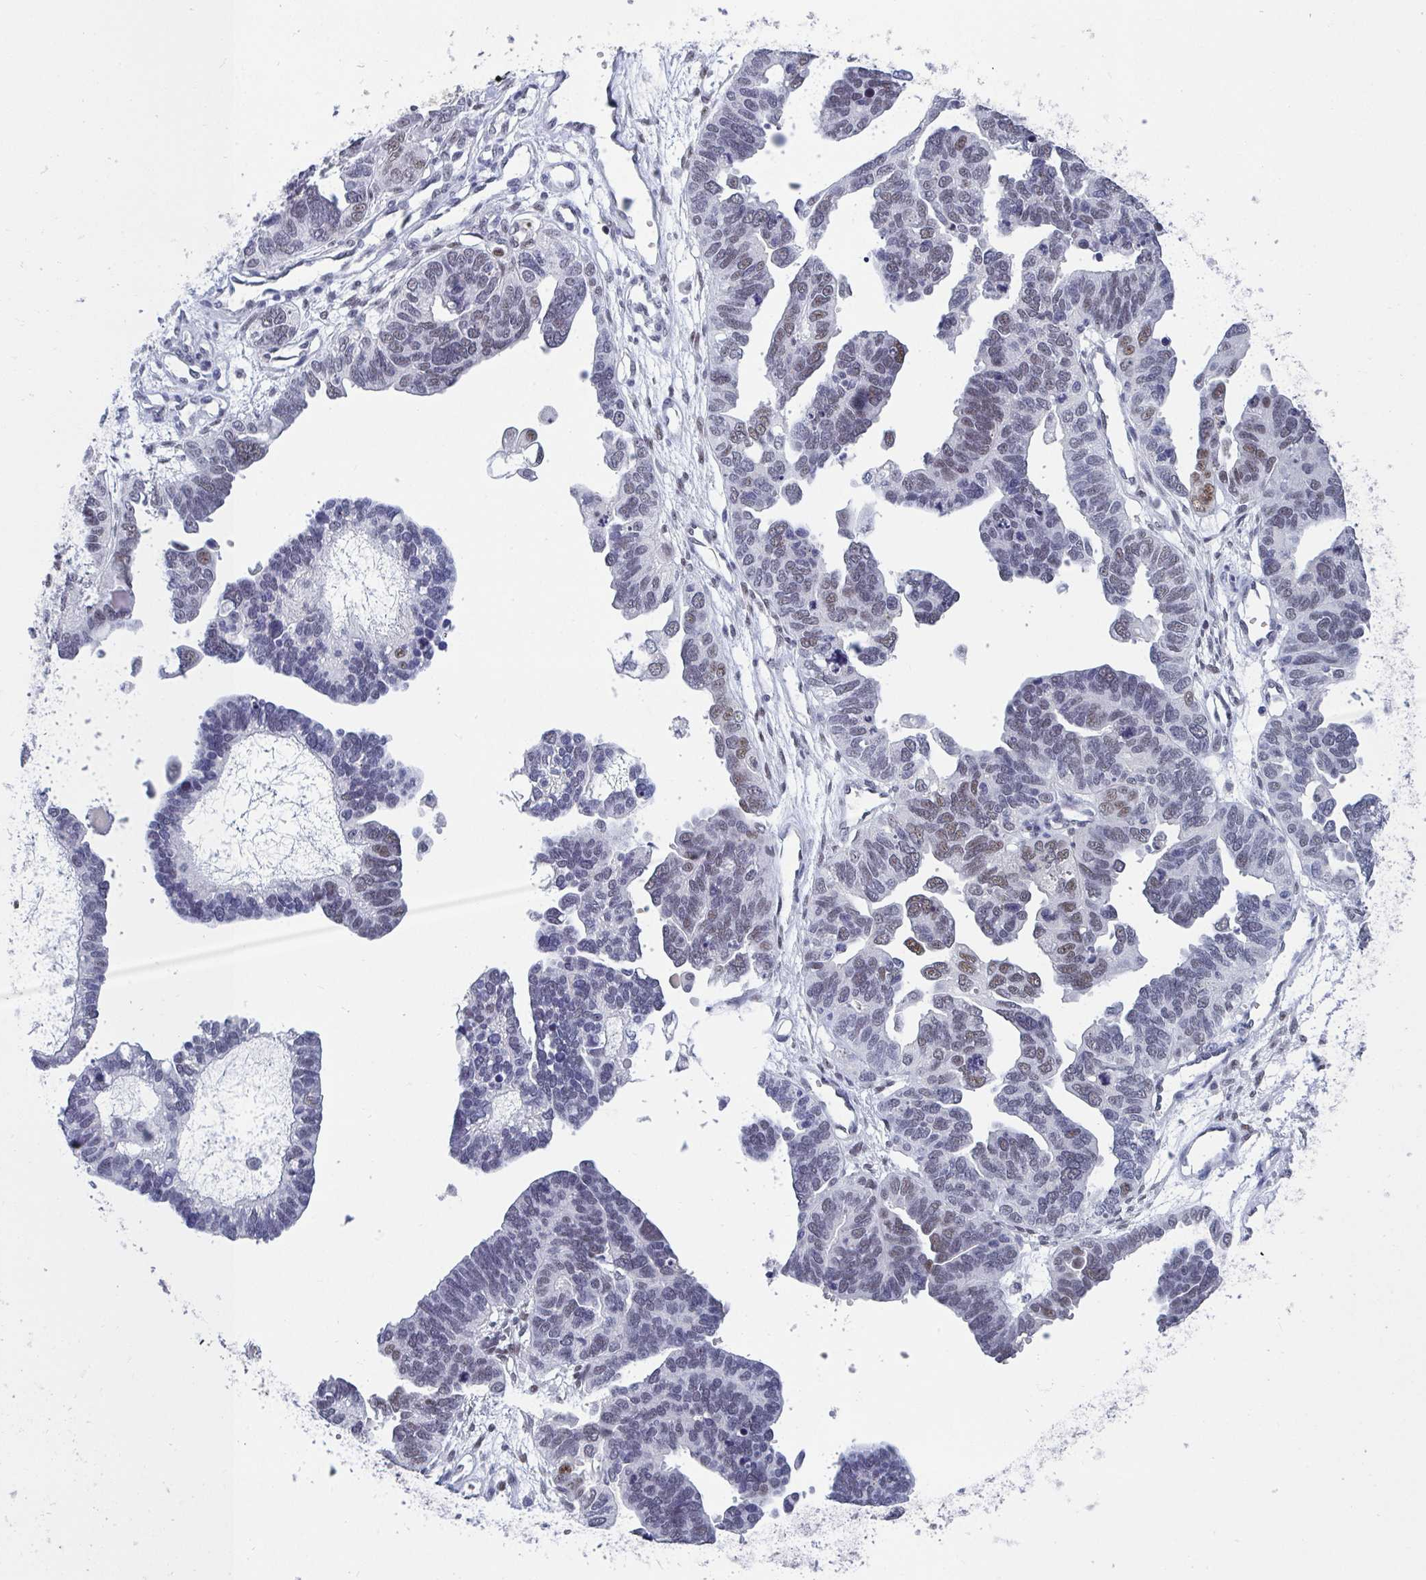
{"staining": {"intensity": "moderate", "quantity": "<25%", "location": "nuclear"}, "tissue": "ovarian cancer", "cell_type": "Tumor cells", "image_type": "cancer", "snomed": [{"axis": "morphology", "description": "Cystadenocarcinoma, serous, NOS"}, {"axis": "topography", "description": "Ovary"}], "caption": "Immunohistochemistry (IHC) of serous cystadenocarcinoma (ovarian) shows low levels of moderate nuclear expression in about <25% of tumor cells.", "gene": "JDP2", "patient": {"sex": "female", "age": 51}}